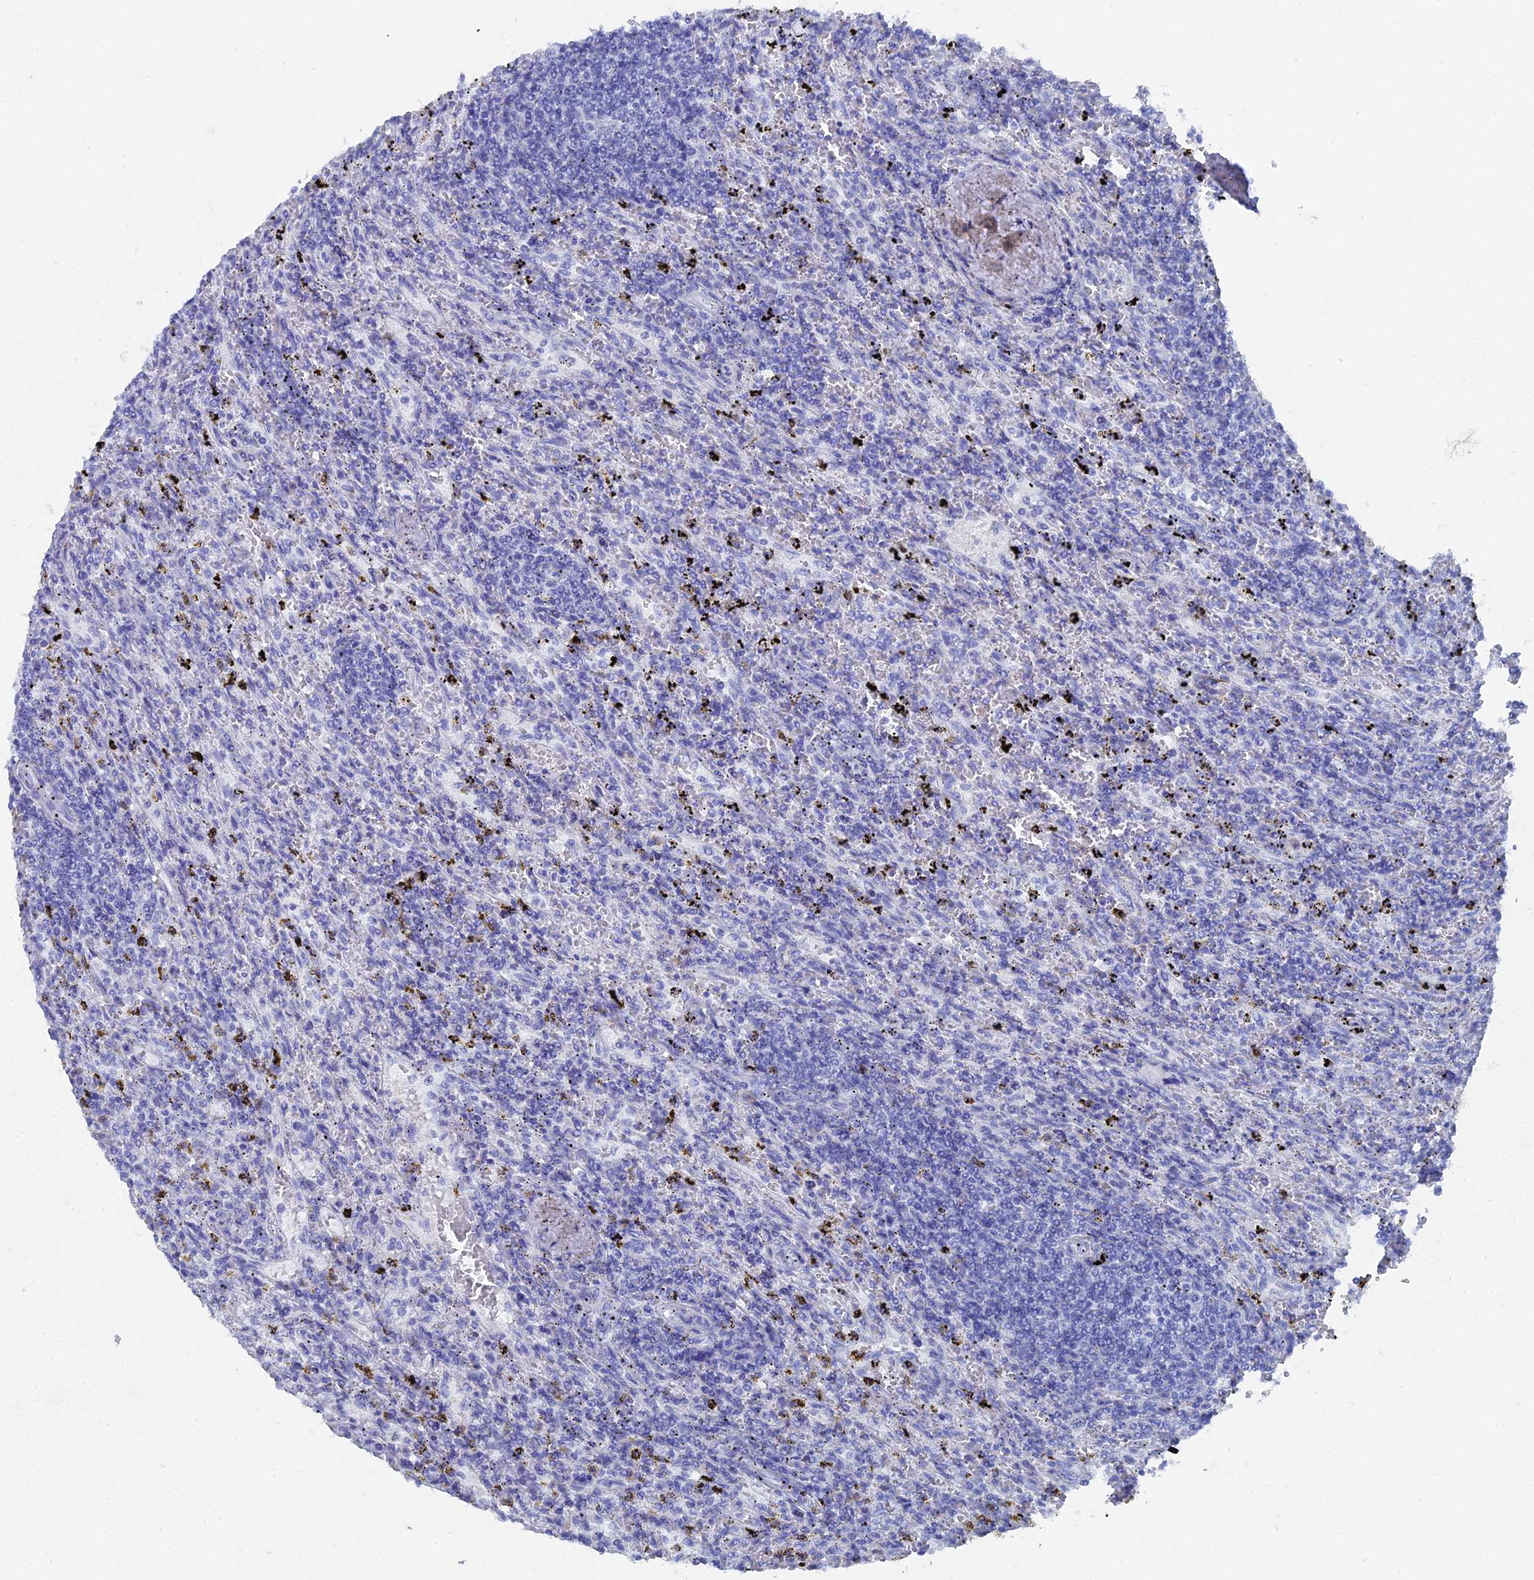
{"staining": {"intensity": "negative", "quantity": "none", "location": "none"}, "tissue": "lymphoma", "cell_type": "Tumor cells", "image_type": "cancer", "snomed": [{"axis": "morphology", "description": "Malignant lymphoma, non-Hodgkin's type, Low grade"}, {"axis": "topography", "description": "Spleen"}], "caption": "Lymphoma was stained to show a protein in brown. There is no significant expression in tumor cells.", "gene": "ENPP3", "patient": {"sex": "male", "age": 76}}